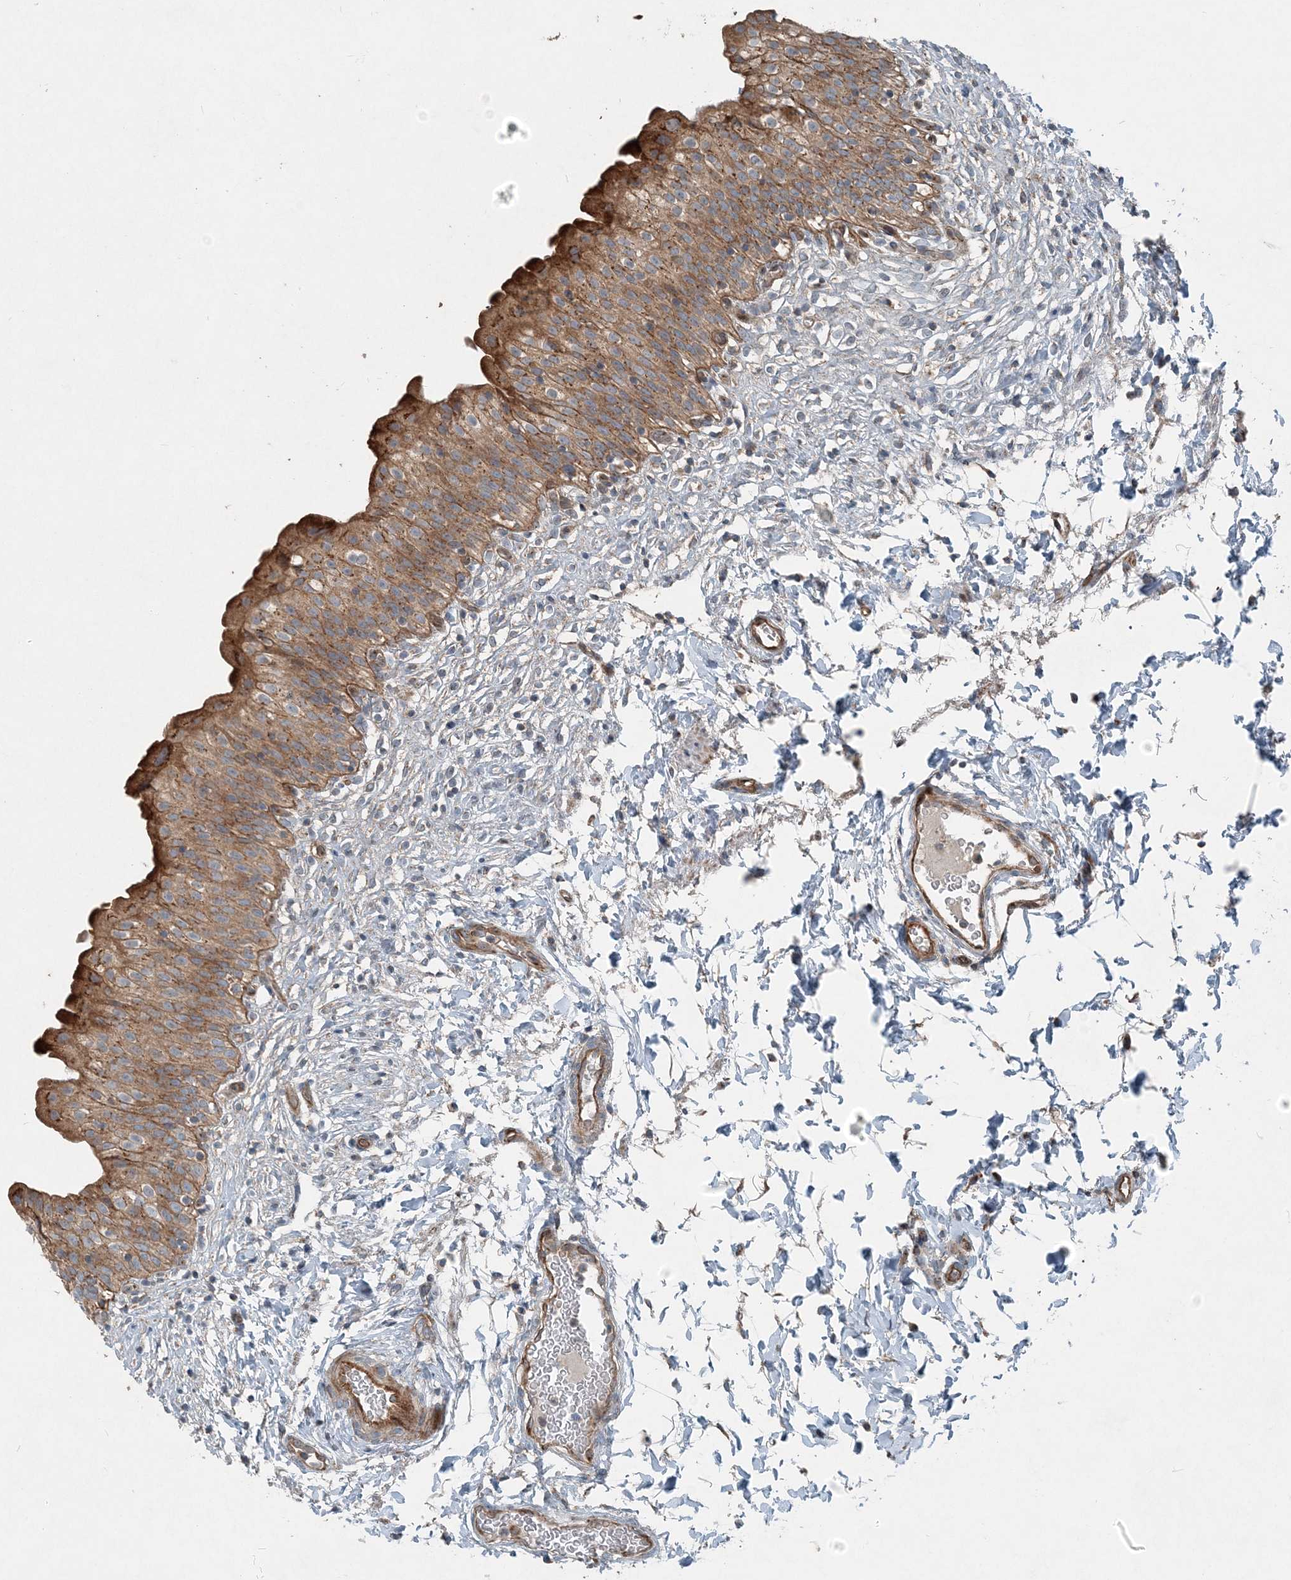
{"staining": {"intensity": "moderate", "quantity": ">75%", "location": "cytoplasmic/membranous"}, "tissue": "urinary bladder", "cell_type": "Urothelial cells", "image_type": "normal", "snomed": [{"axis": "morphology", "description": "Normal tissue, NOS"}, {"axis": "topography", "description": "Urinary bladder"}], "caption": "Protein expression analysis of normal urinary bladder shows moderate cytoplasmic/membranous positivity in about >75% of urothelial cells.", "gene": "INTU", "patient": {"sex": "male", "age": 55}}